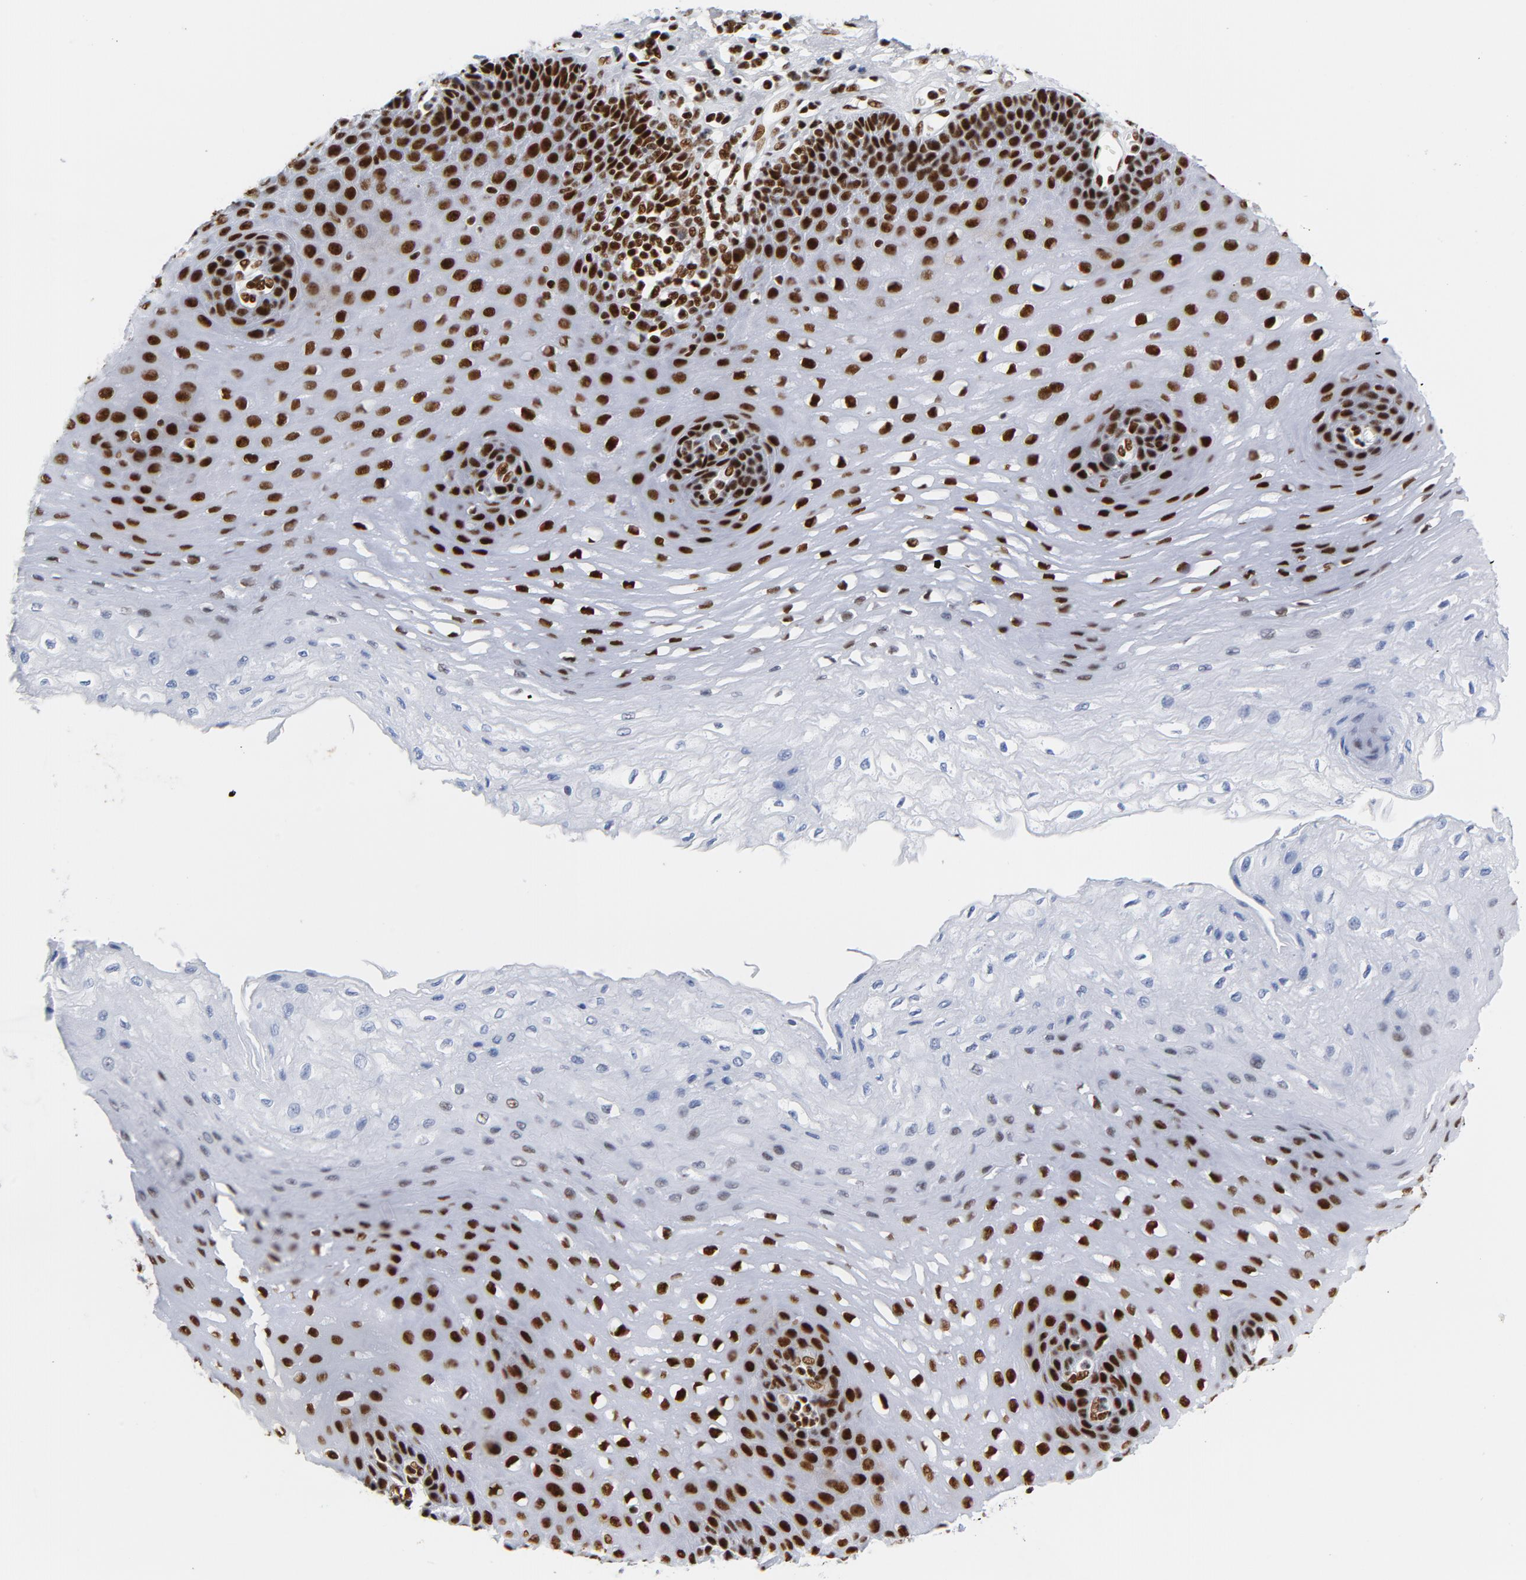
{"staining": {"intensity": "strong", "quantity": ">75%", "location": "nuclear"}, "tissue": "esophagus", "cell_type": "Squamous epithelial cells", "image_type": "normal", "snomed": [{"axis": "morphology", "description": "Normal tissue, NOS"}, {"axis": "topography", "description": "Esophagus"}], "caption": "Immunohistochemistry (IHC) of benign human esophagus exhibits high levels of strong nuclear expression in approximately >75% of squamous epithelial cells.", "gene": "XRCC5", "patient": {"sex": "female", "age": 72}}